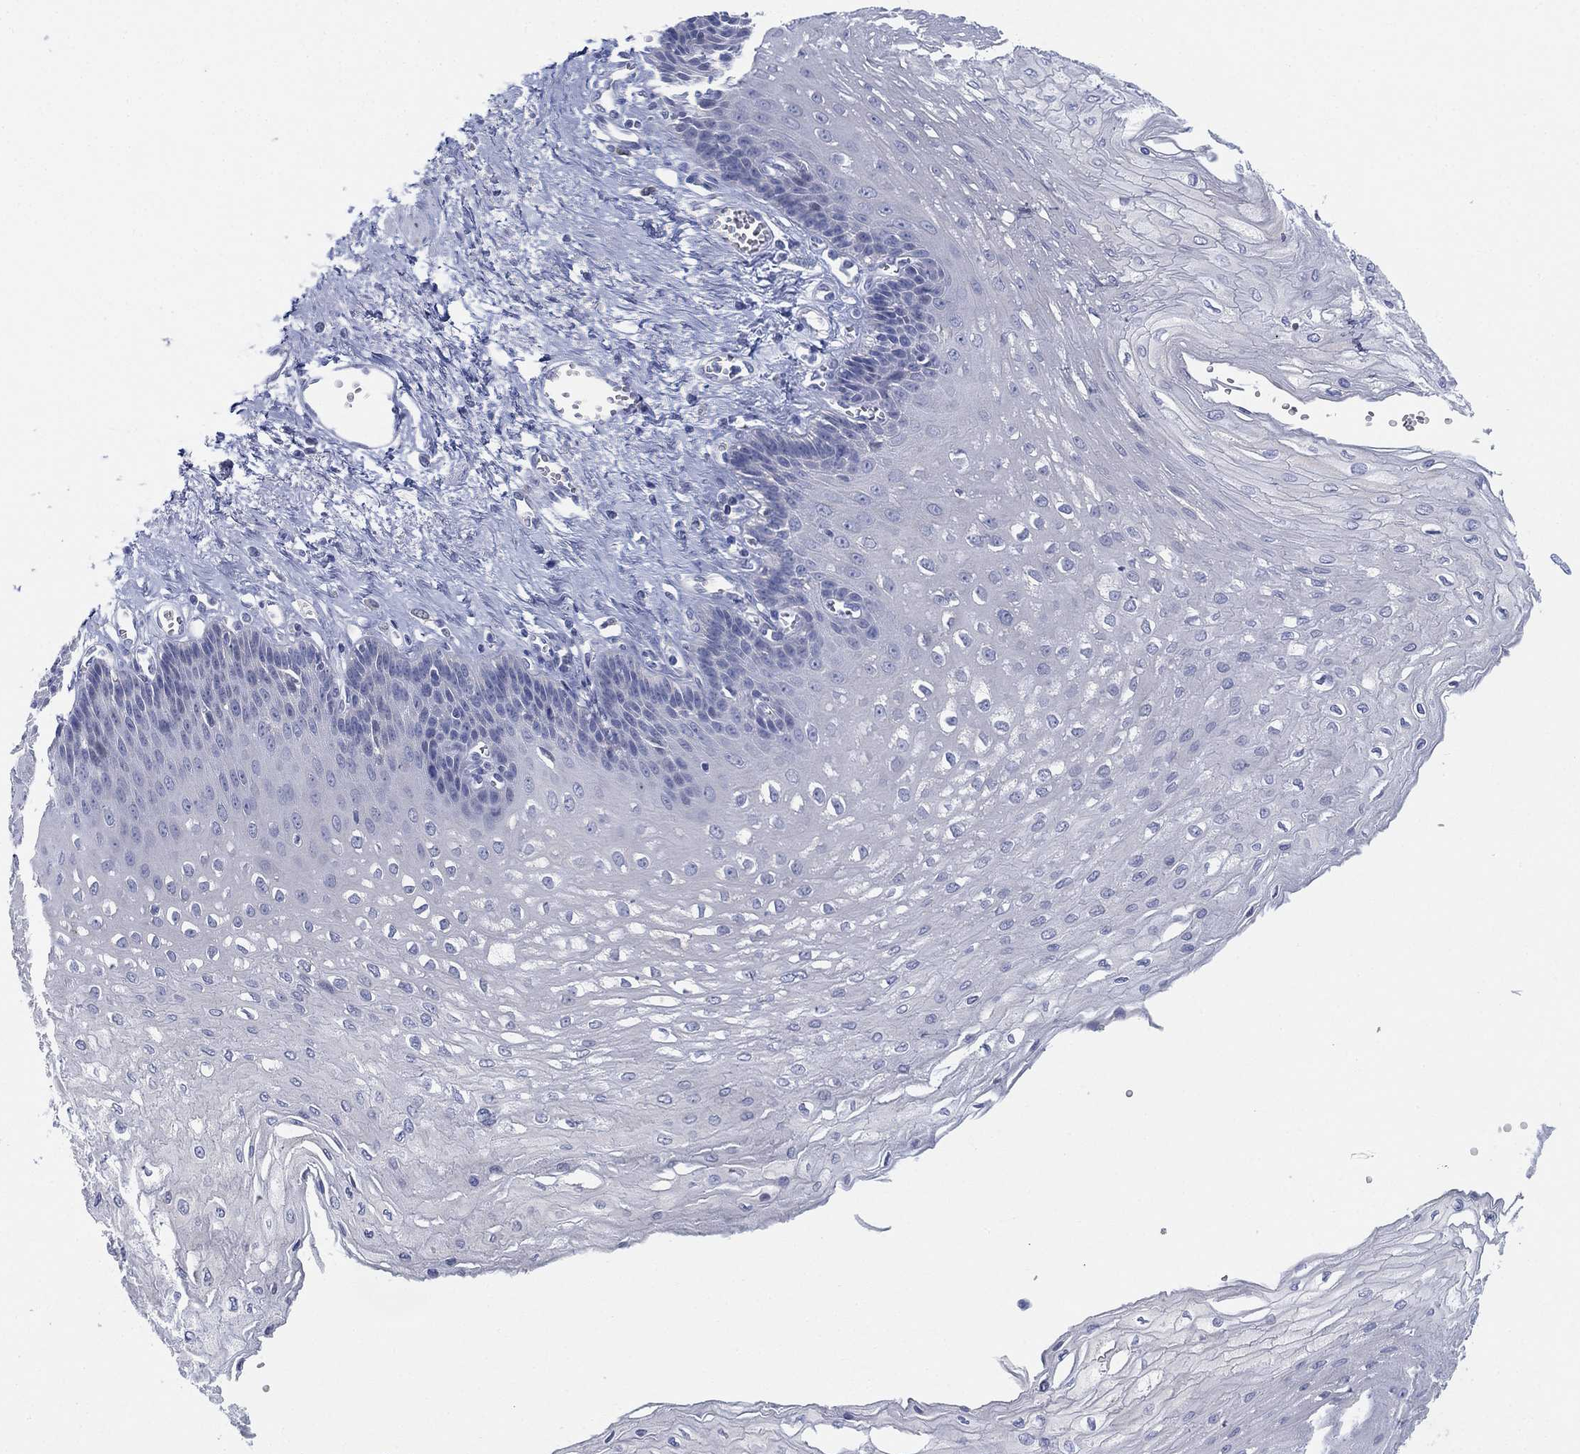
{"staining": {"intensity": "negative", "quantity": "none", "location": "none"}, "tissue": "esophagus", "cell_type": "Squamous epithelial cells", "image_type": "normal", "snomed": [{"axis": "morphology", "description": "Normal tissue, NOS"}, {"axis": "topography", "description": "Esophagus"}], "caption": "Squamous epithelial cells are negative for brown protein staining in normal esophagus. (DAB IHC visualized using brightfield microscopy, high magnification).", "gene": "GCNA", "patient": {"sex": "female", "age": 62}}